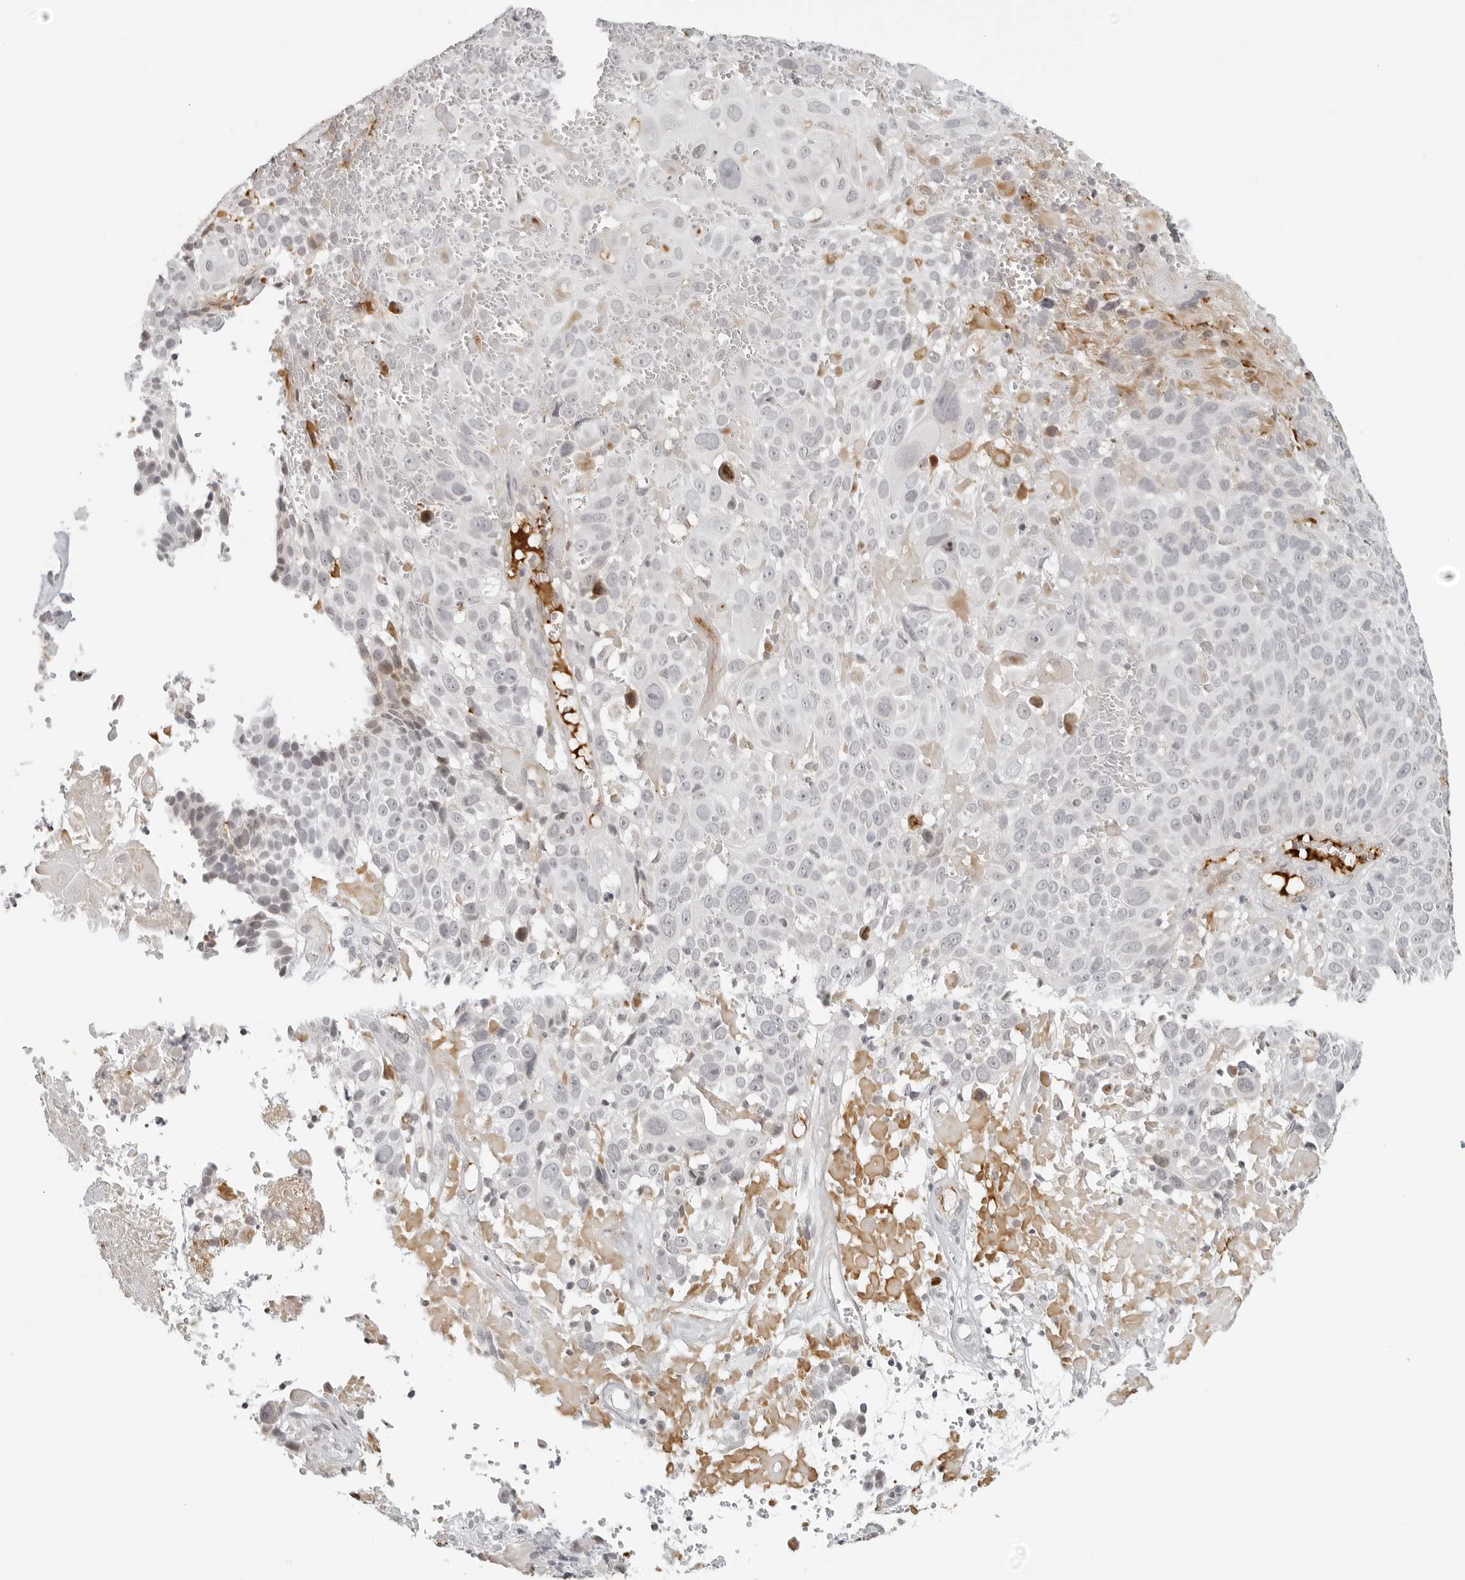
{"staining": {"intensity": "weak", "quantity": "<25%", "location": "nuclear"}, "tissue": "cervical cancer", "cell_type": "Tumor cells", "image_type": "cancer", "snomed": [{"axis": "morphology", "description": "Squamous cell carcinoma, NOS"}, {"axis": "topography", "description": "Cervix"}], "caption": "Image shows no significant protein positivity in tumor cells of cervical squamous cell carcinoma.", "gene": "ZNF678", "patient": {"sex": "female", "age": 74}}